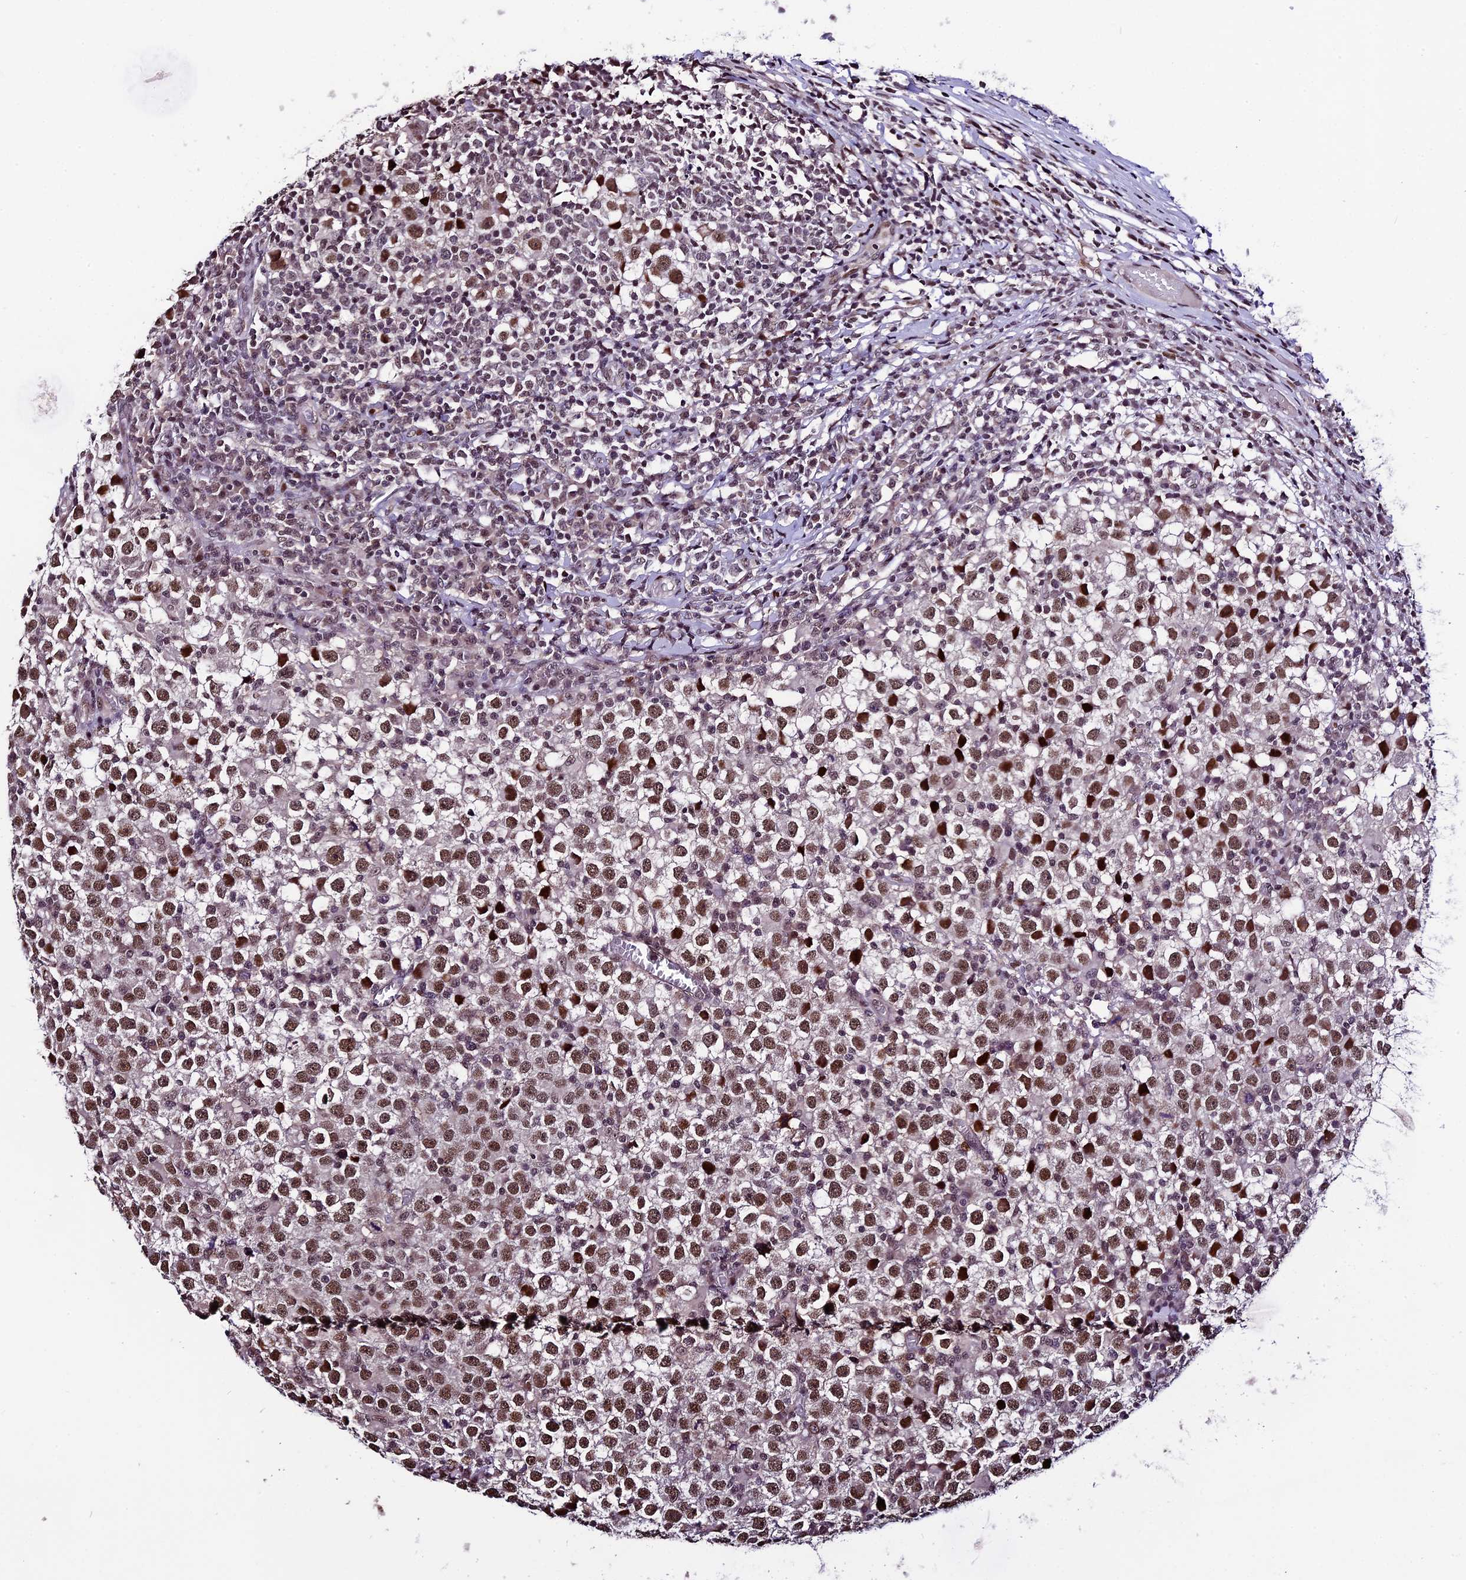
{"staining": {"intensity": "strong", "quantity": ">75%", "location": "nuclear"}, "tissue": "testis cancer", "cell_type": "Tumor cells", "image_type": "cancer", "snomed": [{"axis": "morphology", "description": "Seminoma, NOS"}, {"axis": "topography", "description": "Testis"}], "caption": "Testis cancer (seminoma) was stained to show a protein in brown. There is high levels of strong nuclear expression in approximately >75% of tumor cells.", "gene": "TCP11L2", "patient": {"sex": "male", "age": 65}}